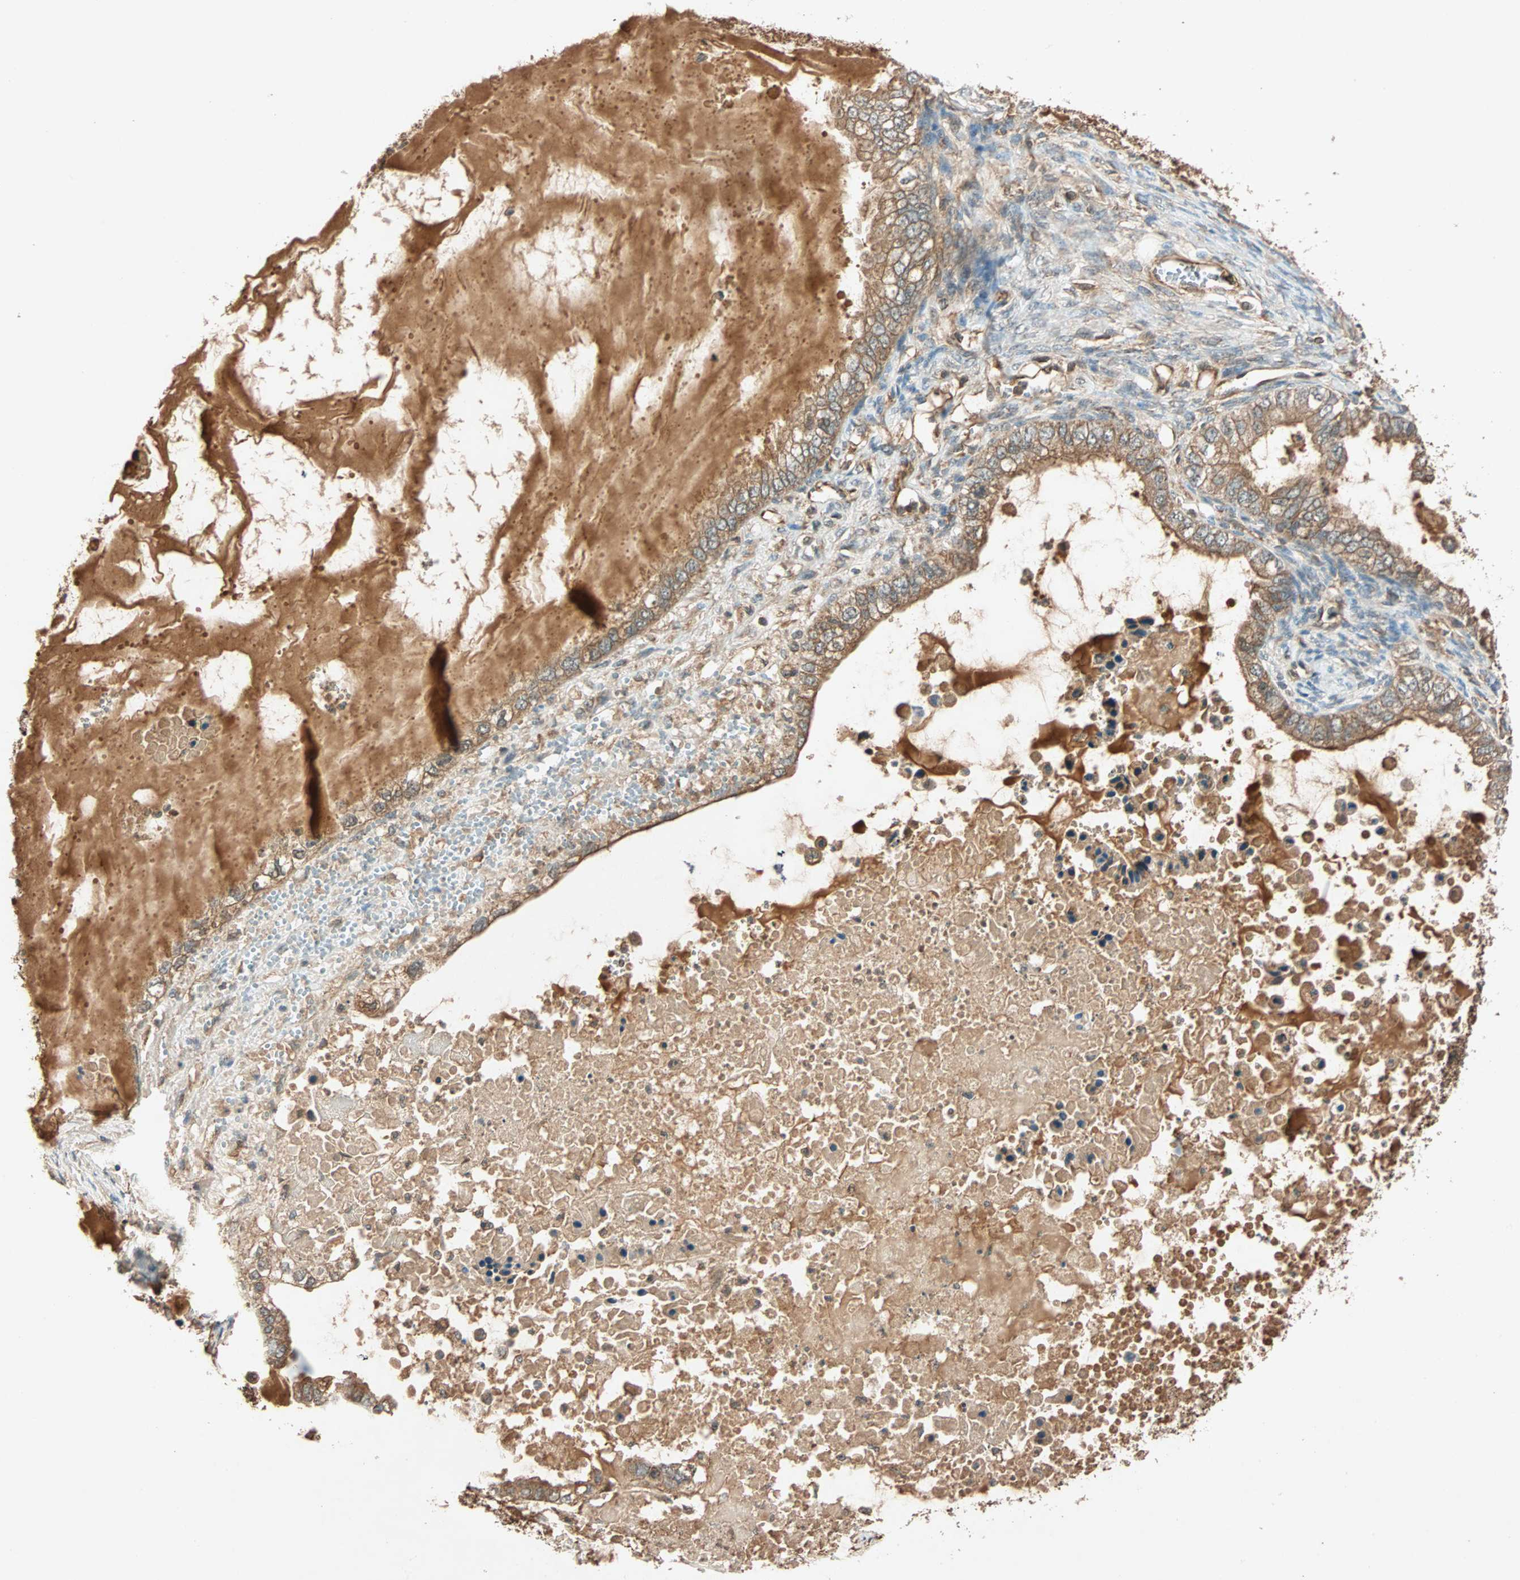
{"staining": {"intensity": "moderate", "quantity": ">75%", "location": "cytoplasmic/membranous"}, "tissue": "ovarian cancer", "cell_type": "Tumor cells", "image_type": "cancer", "snomed": [{"axis": "morphology", "description": "Cystadenocarcinoma, mucinous, NOS"}, {"axis": "topography", "description": "Ovary"}], "caption": "Protein staining shows moderate cytoplasmic/membranous positivity in about >75% of tumor cells in mucinous cystadenocarcinoma (ovarian).", "gene": "MAPK1", "patient": {"sex": "female", "age": 80}}